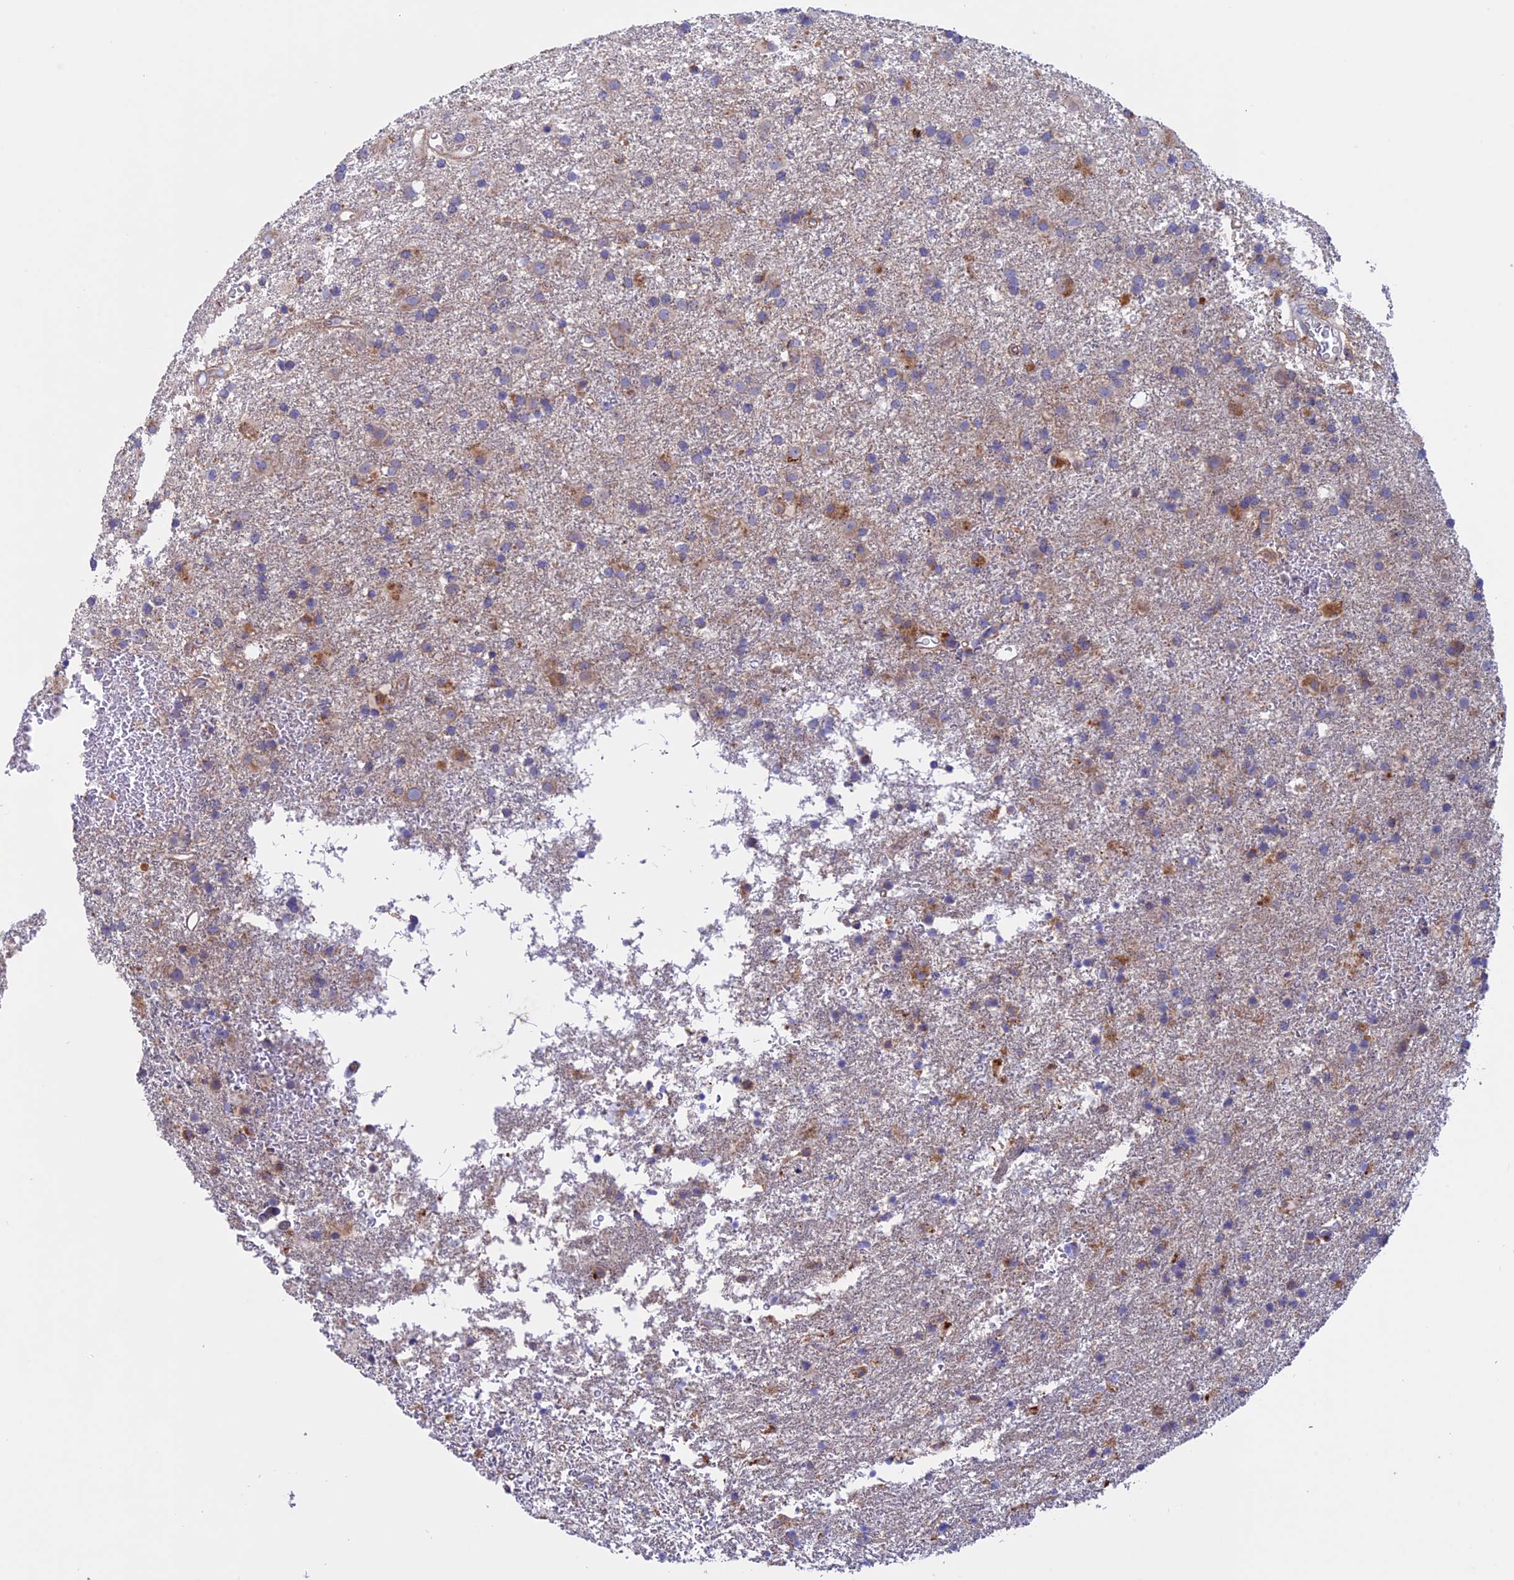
{"staining": {"intensity": "weak", "quantity": "<25%", "location": "cytoplasmic/membranous"}, "tissue": "glioma", "cell_type": "Tumor cells", "image_type": "cancer", "snomed": [{"axis": "morphology", "description": "Glioma, malignant, Low grade"}, {"axis": "topography", "description": "Brain"}], "caption": "The photomicrograph exhibits no significant positivity in tumor cells of low-grade glioma (malignant).", "gene": "PTPN9", "patient": {"sex": "male", "age": 65}}